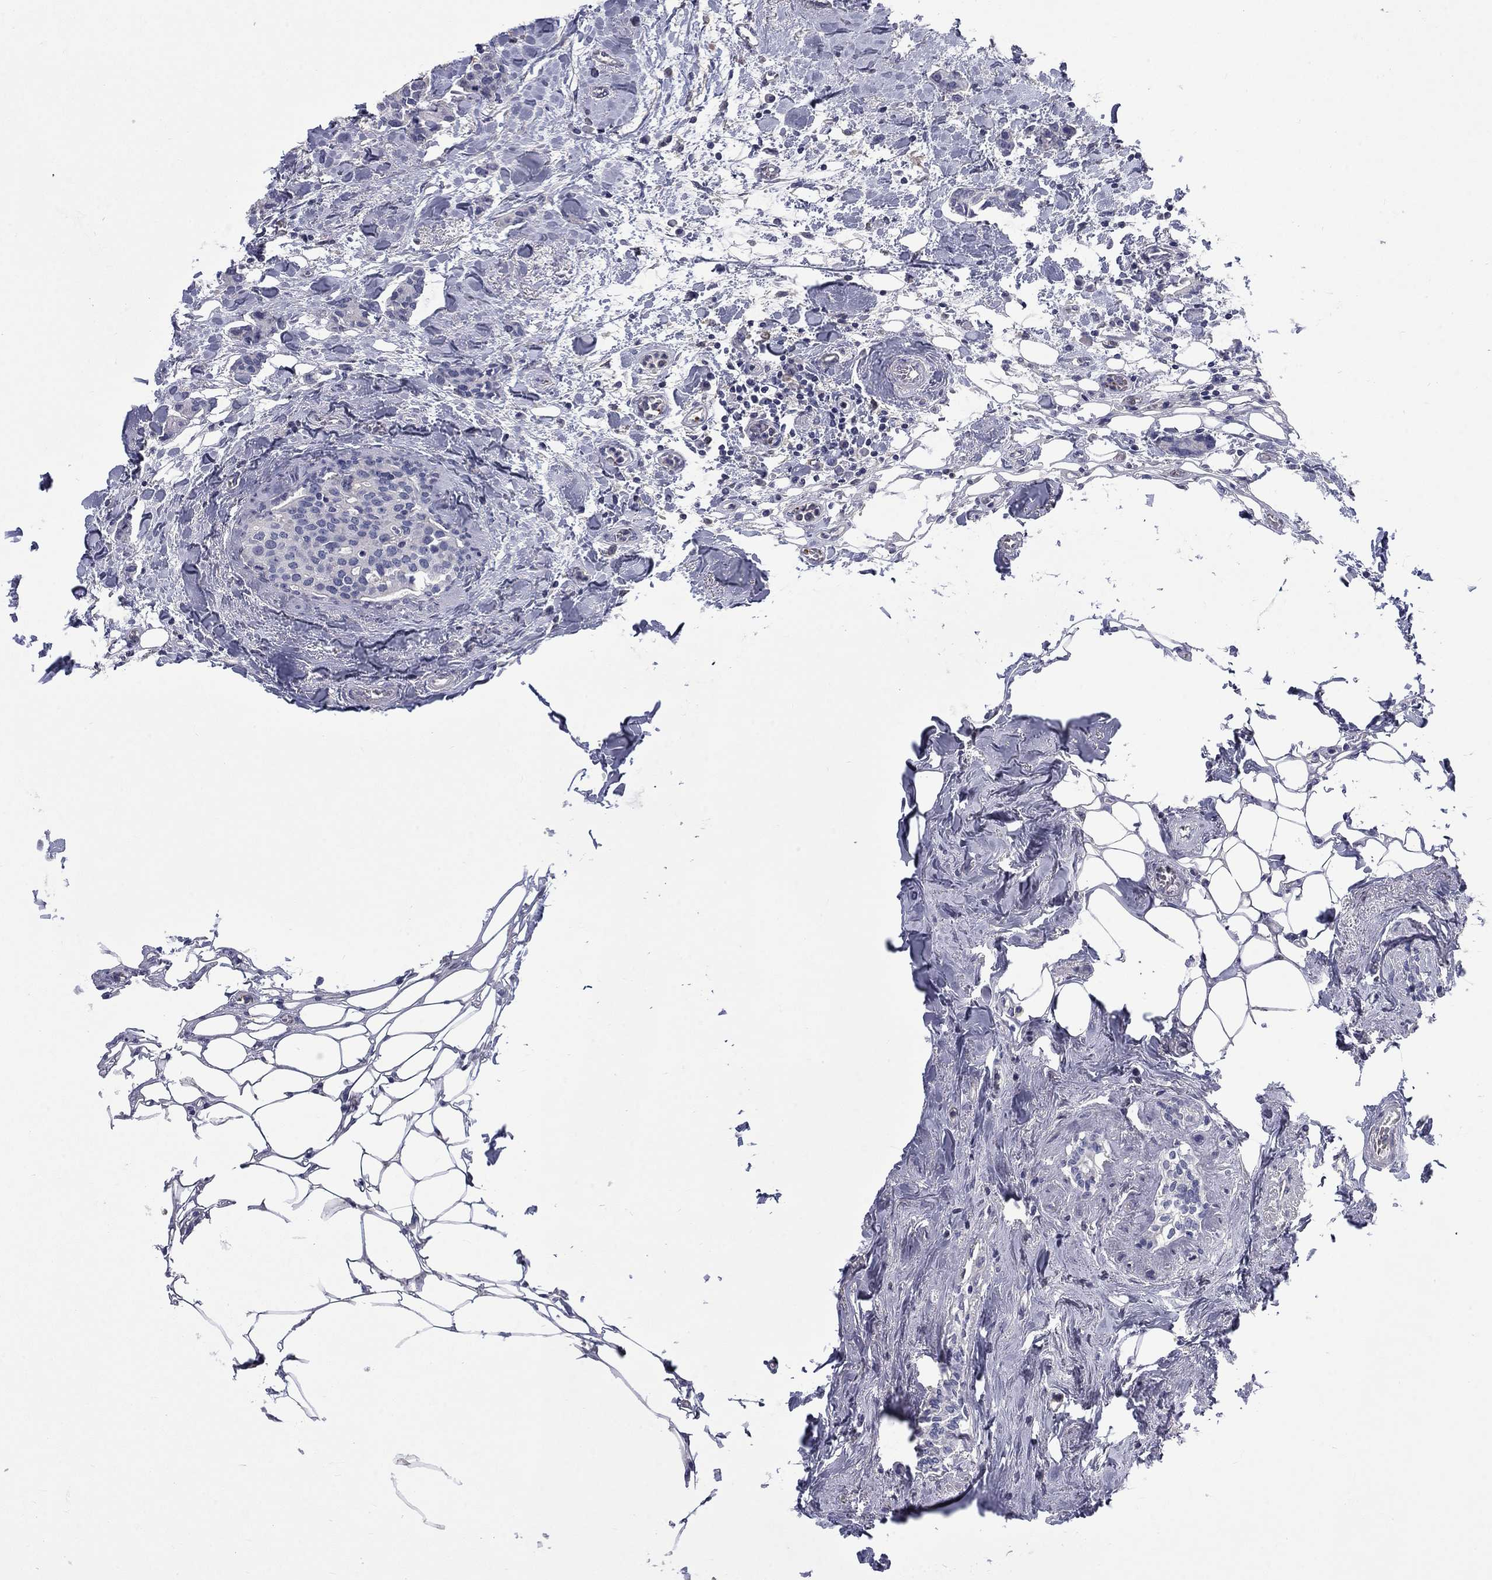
{"staining": {"intensity": "negative", "quantity": "none", "location": "none"}, "tissue": "breast cancer", "cell_type": "Tumor cells", "image_type": "cancer", "snomed": [{"axis": "morphology", "description": "Duct carcinoma"}, {"axis": "topography", "description": "Breast"}], "caption": "An image of infiltrating ductal carcinoma (breast) stained for a protein shows no brown staining in tumor cells.", "gene": "PLEK", "patient": {"sex": "female", "age": 83}}